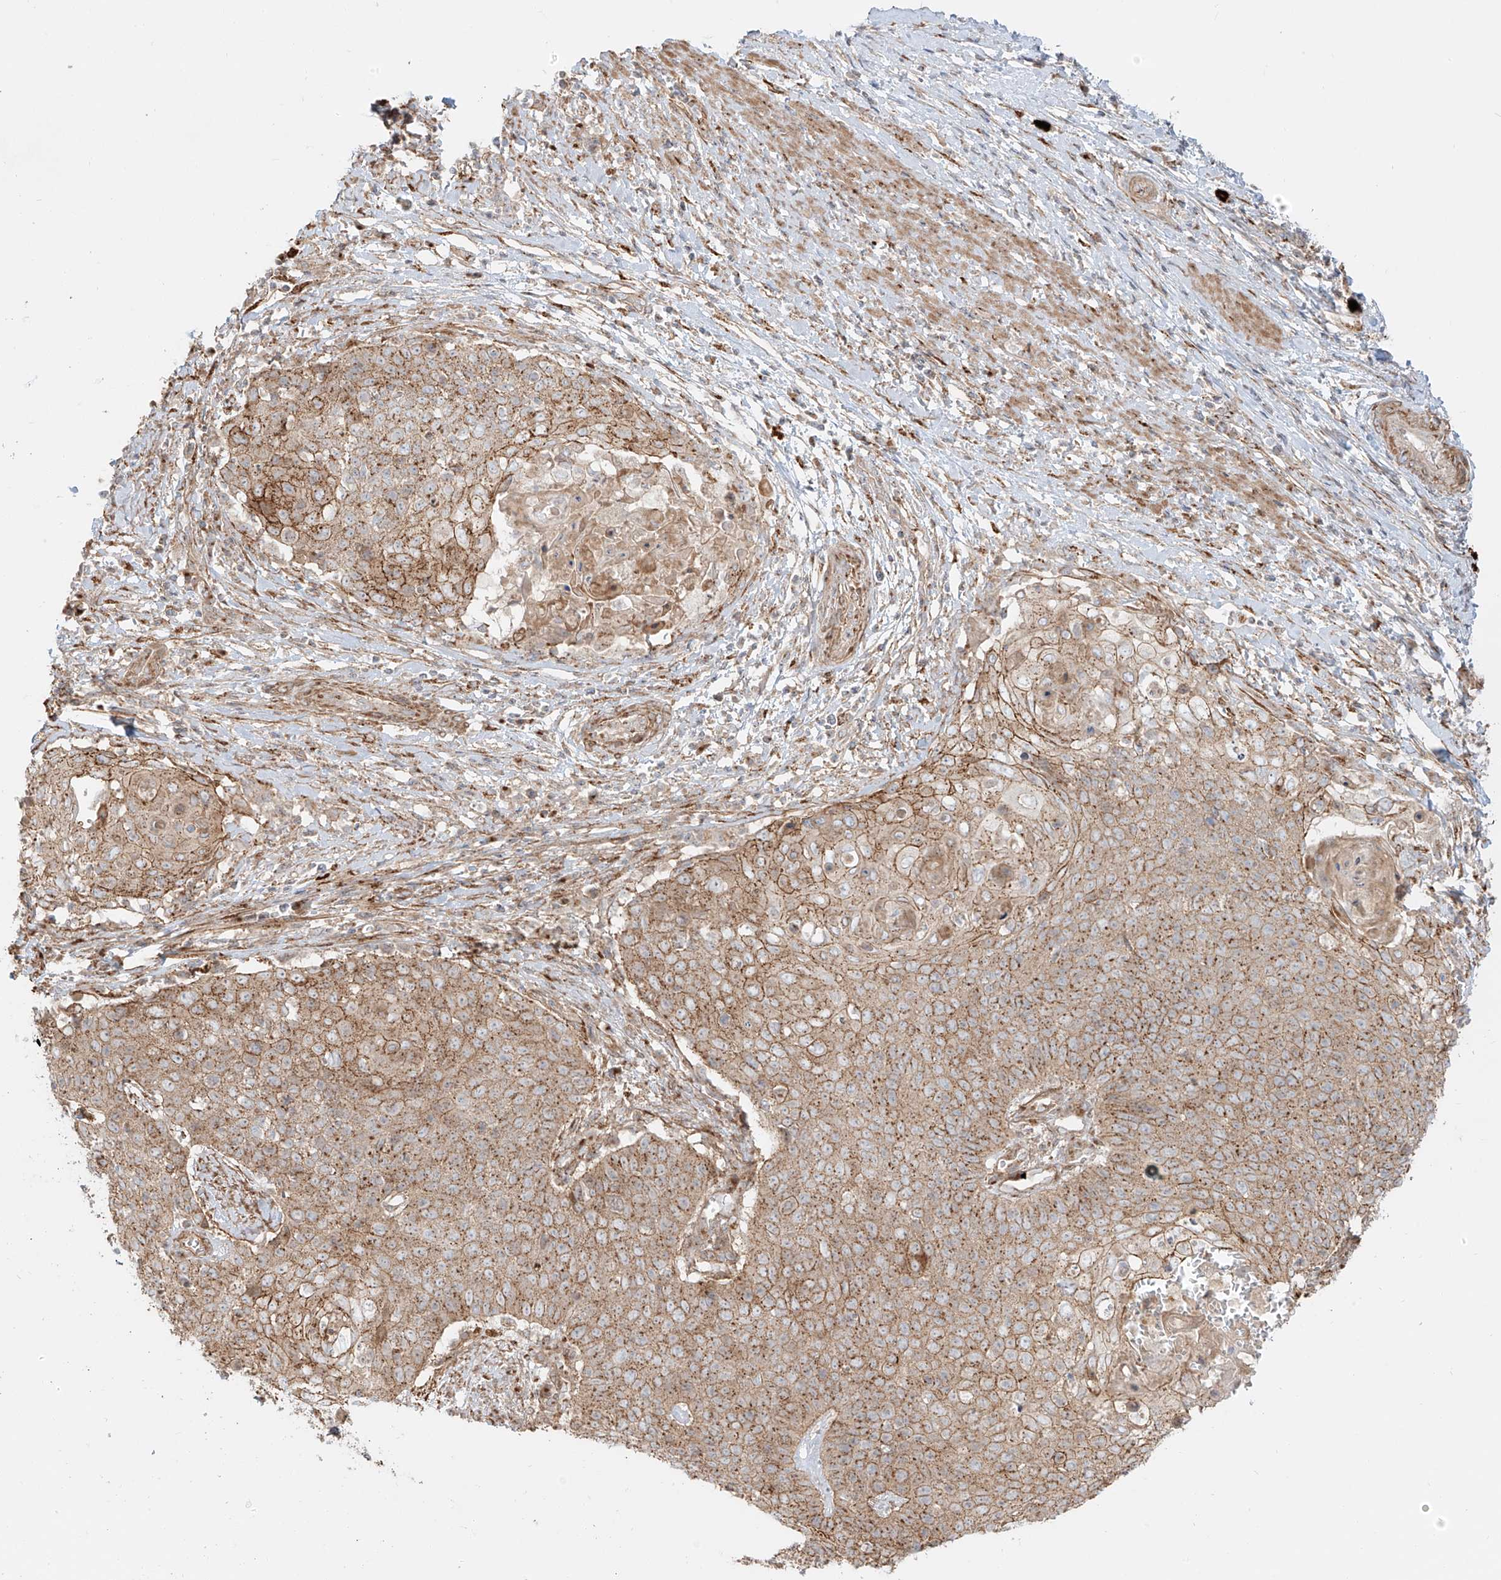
{"staining": {"intensity": "moderate", "quantity": ">75%", "location": "cytoplasmic/membranous"}, "tissue": "cervical cancer", "cell_type": "Tumor cells", "image_type": "cancer", "snomed": [{"axis": "morphology", "description": "Squamous cell carcinoma, NOS"}, {"axis": "topography", "description": "Cervix"}], "caption": "IHC of human squamous cell carcinoma (cervical) exhibits medium levels of moderate cytoplasmic/membranous positivity in about >75% of tumor cells.", "gene": "ZNF287", "patient": {"sex": "female", "age": 39}}